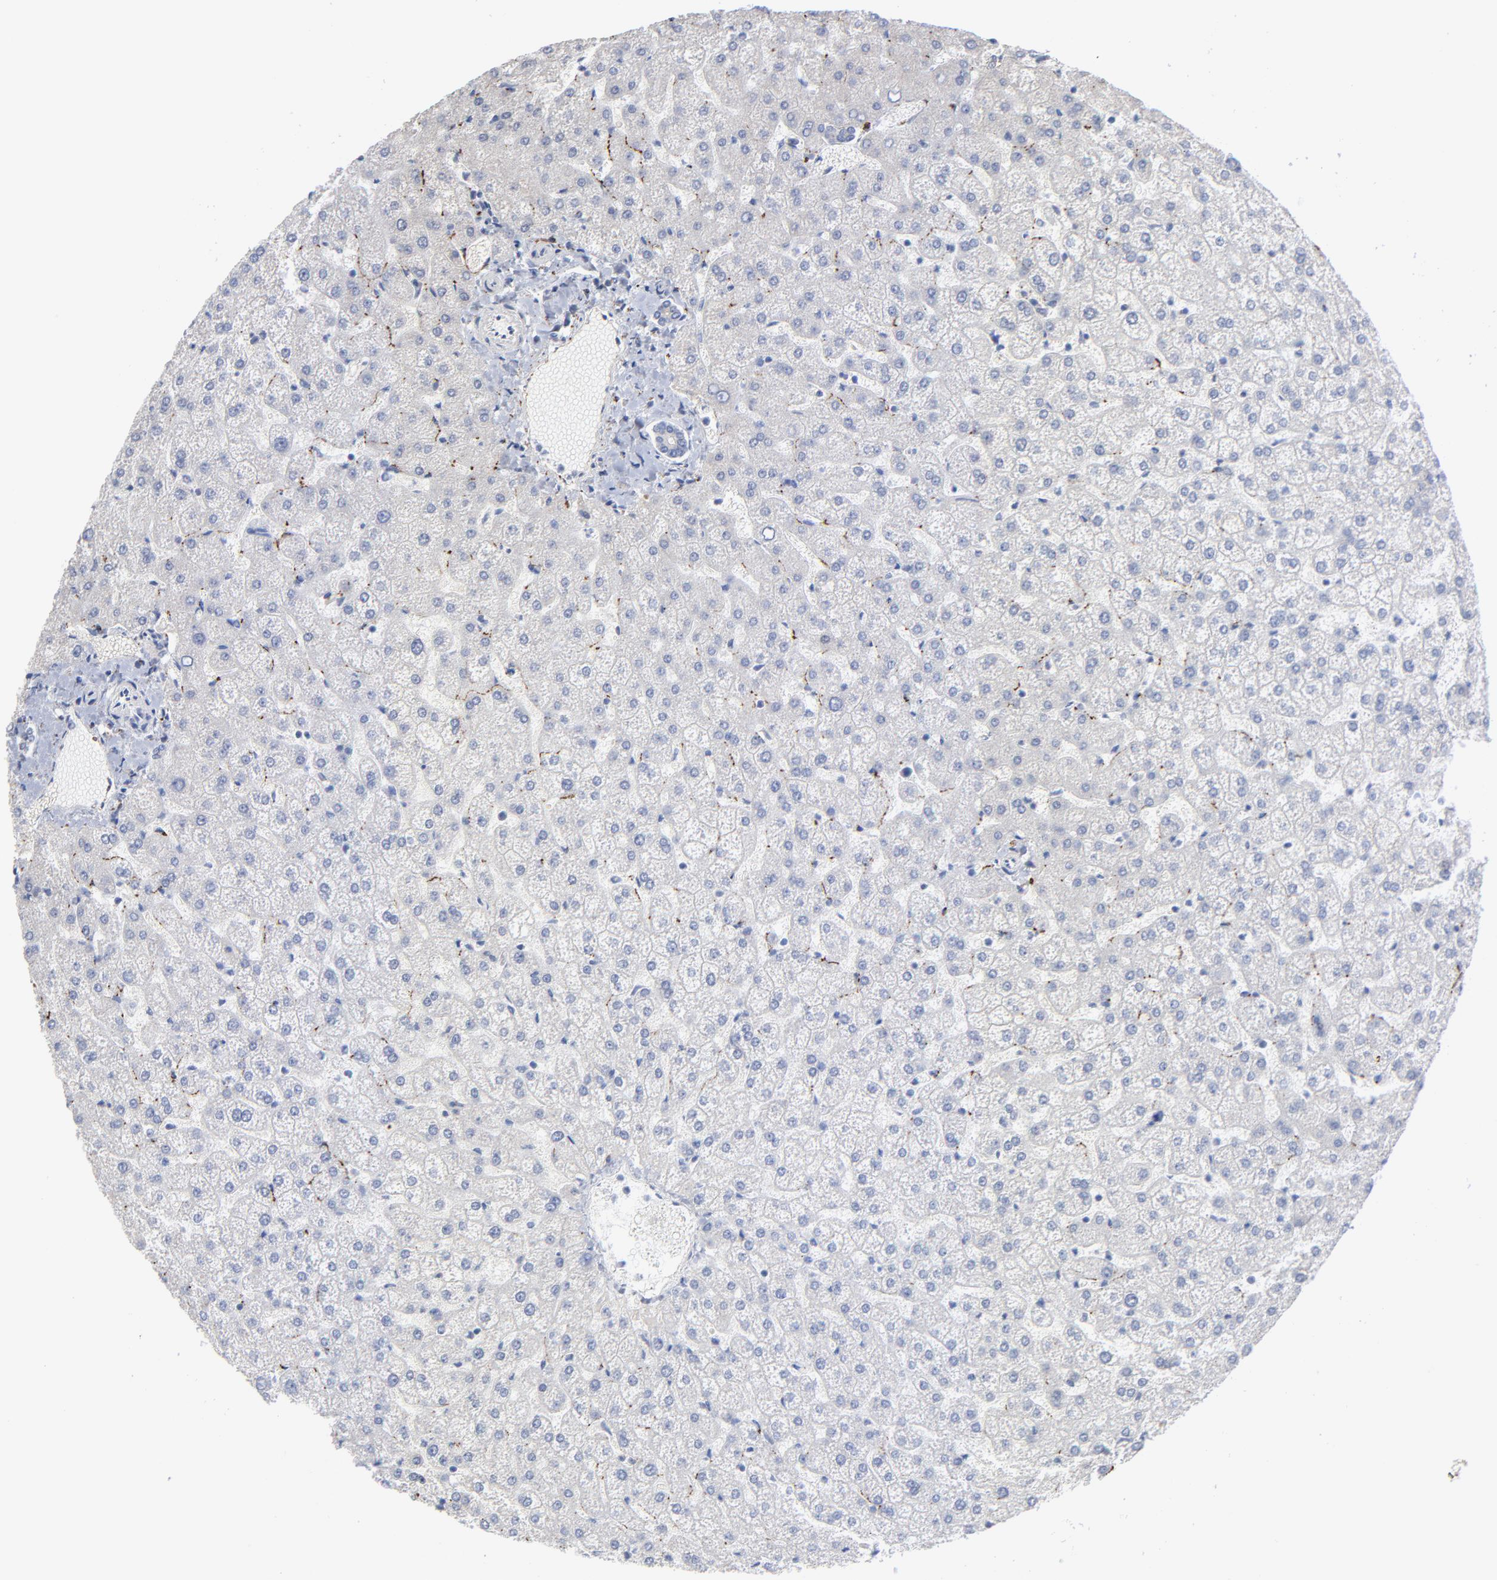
{"staining": {"intensity": "negative", "quantity": "none", "location": "none"}, "tissue": "liver", "cell_type": "Cholangiocytes", "image_type": "normal", "snomed": [{"axis": "morphology", "description": "Normal tissue, NOS"}, {"axis": "topography", "description": "Liver"}], "caption": "Micrograph shows no protein staining in cholangiocytes of benign liver. (Stains: DAB immunohistochemistry with hematoxylin counter stain, Microscopy: brightfield microscopy at high magnification).", "gene": "CPE", "patient": {"sex": "female", "age": 32}}